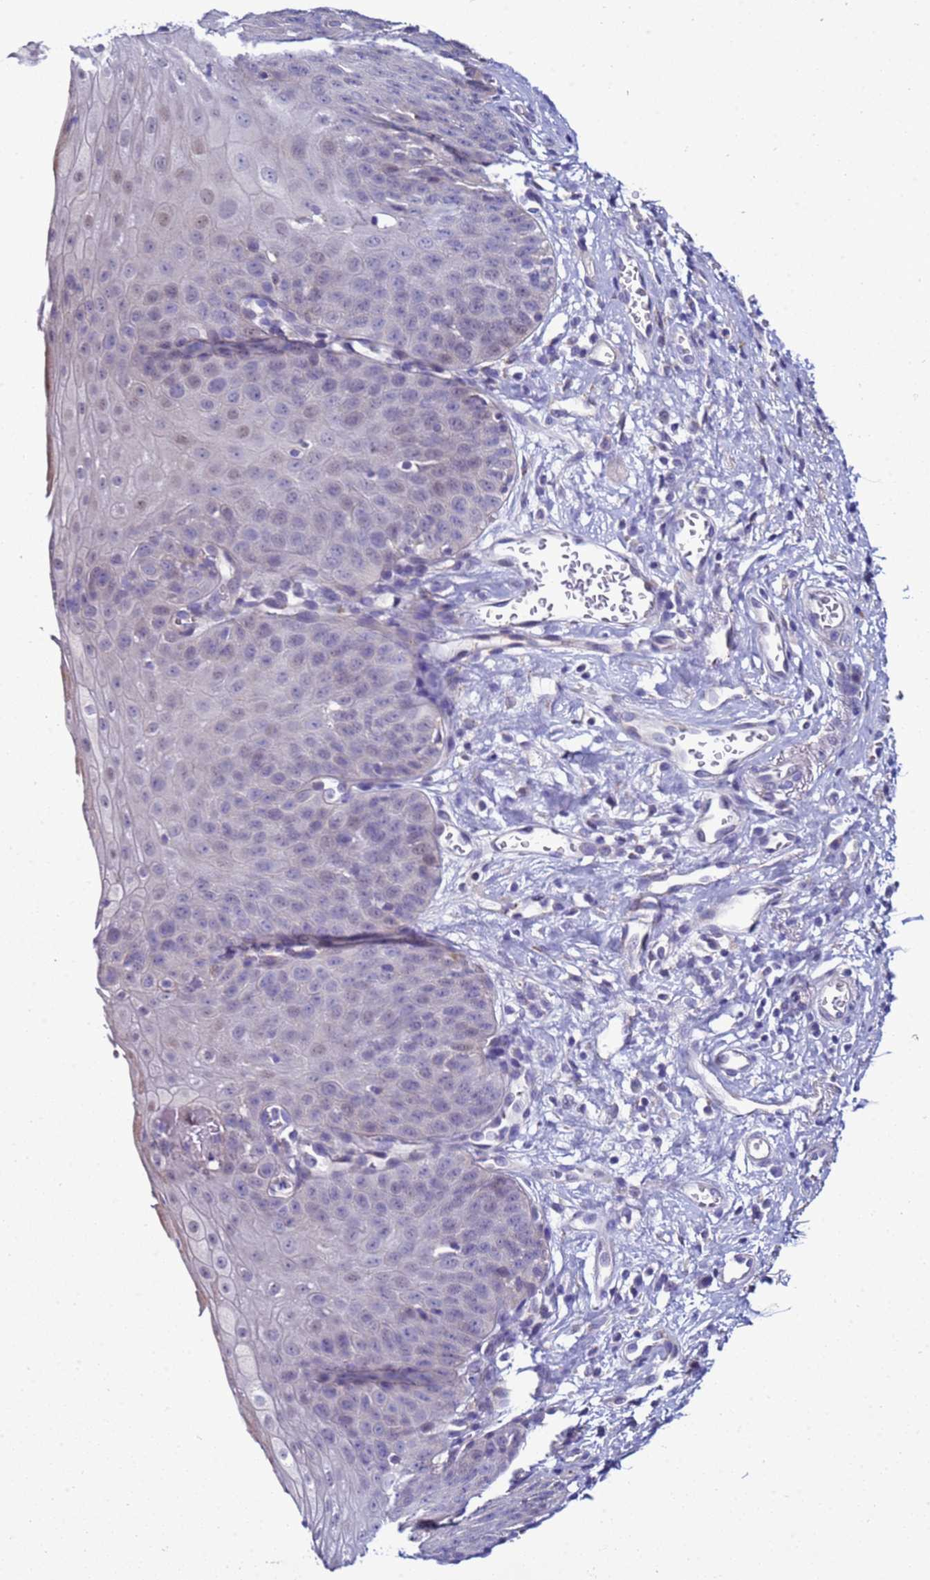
{"staining": {"intensity": "negative", "quantity": "none", "location": "none"}, "tissue": "esophagus", "cell_type": "Squamous epithelial cells", "image_type": "normal", "snomed": [{"axis": "morphology", "description": "Normal tissue, NOS"}, {"axis": "topography", "description": "Esophagus"}], "caption": "Immunohistochemistry (IHC) micrograph of unremarkable esophagus stained for a protein (brown), which exhibits no staining in squamous epithelial cells.", "gene": "NAT1", "patient": {"sex": "male", "age": 71}}